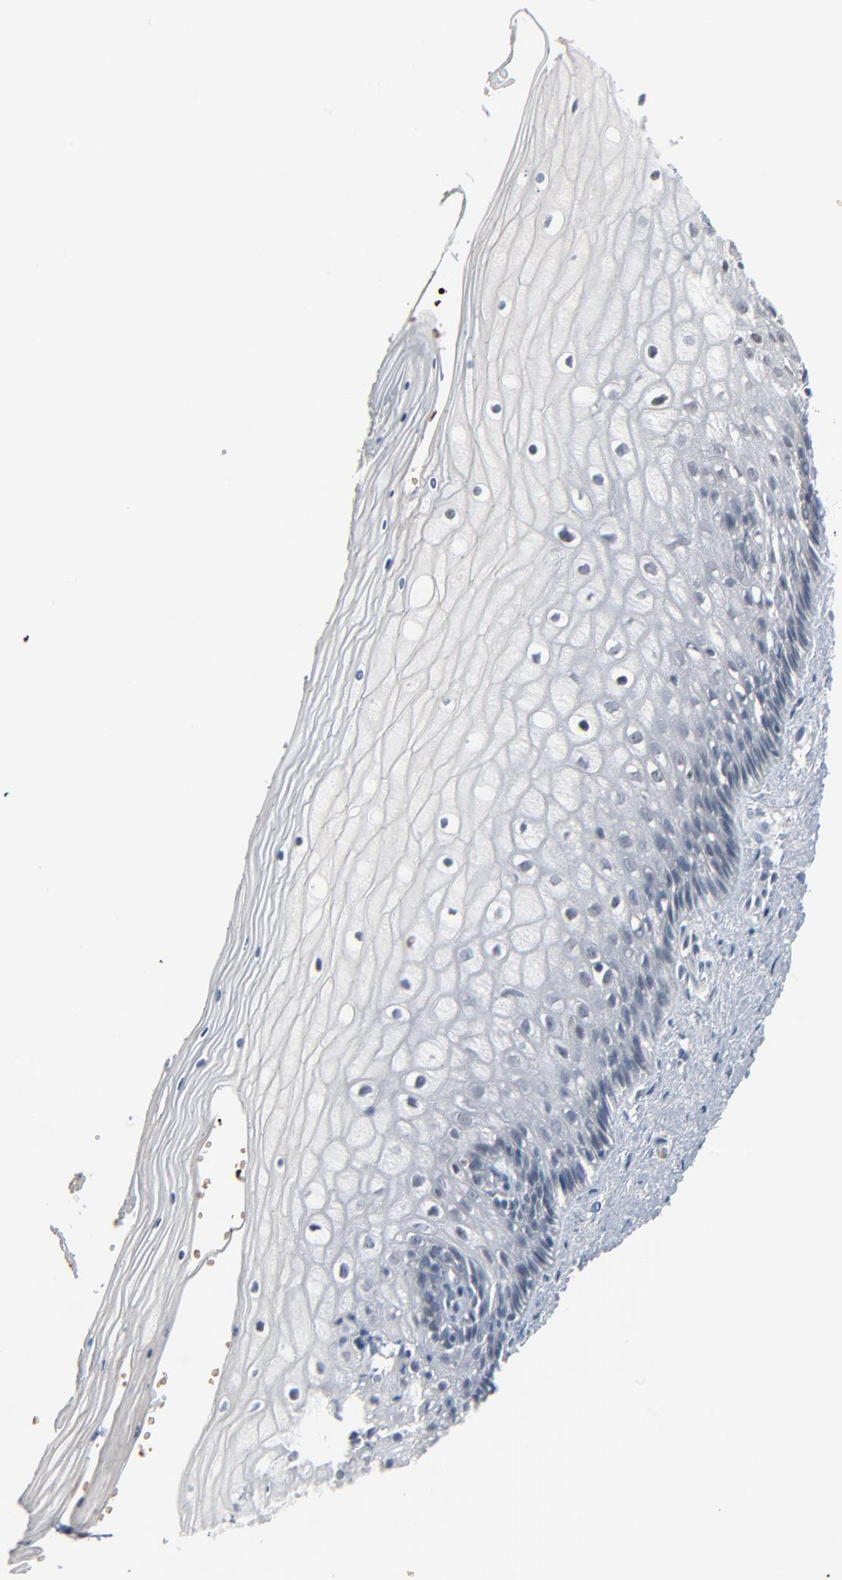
{"staining": {"intensity": "negative", "quantity": "none", "location": "none"}, "tissue": "vagina", "cell_type": "Squamous epithelial cells", "image_type": "normal", "snomed": [{"axis": "morphology", "description": "Normal tissue, NOS"}, {"axis": "topography", "description": "Vagina"}], "caption": "IHC histopathology image of unremarkable human vagina stained for a protein (brown), which reveals no staining in squamous epithelial cells.", "gene": "SAGE1", "patient": {"sex": "female", "age": 46}}